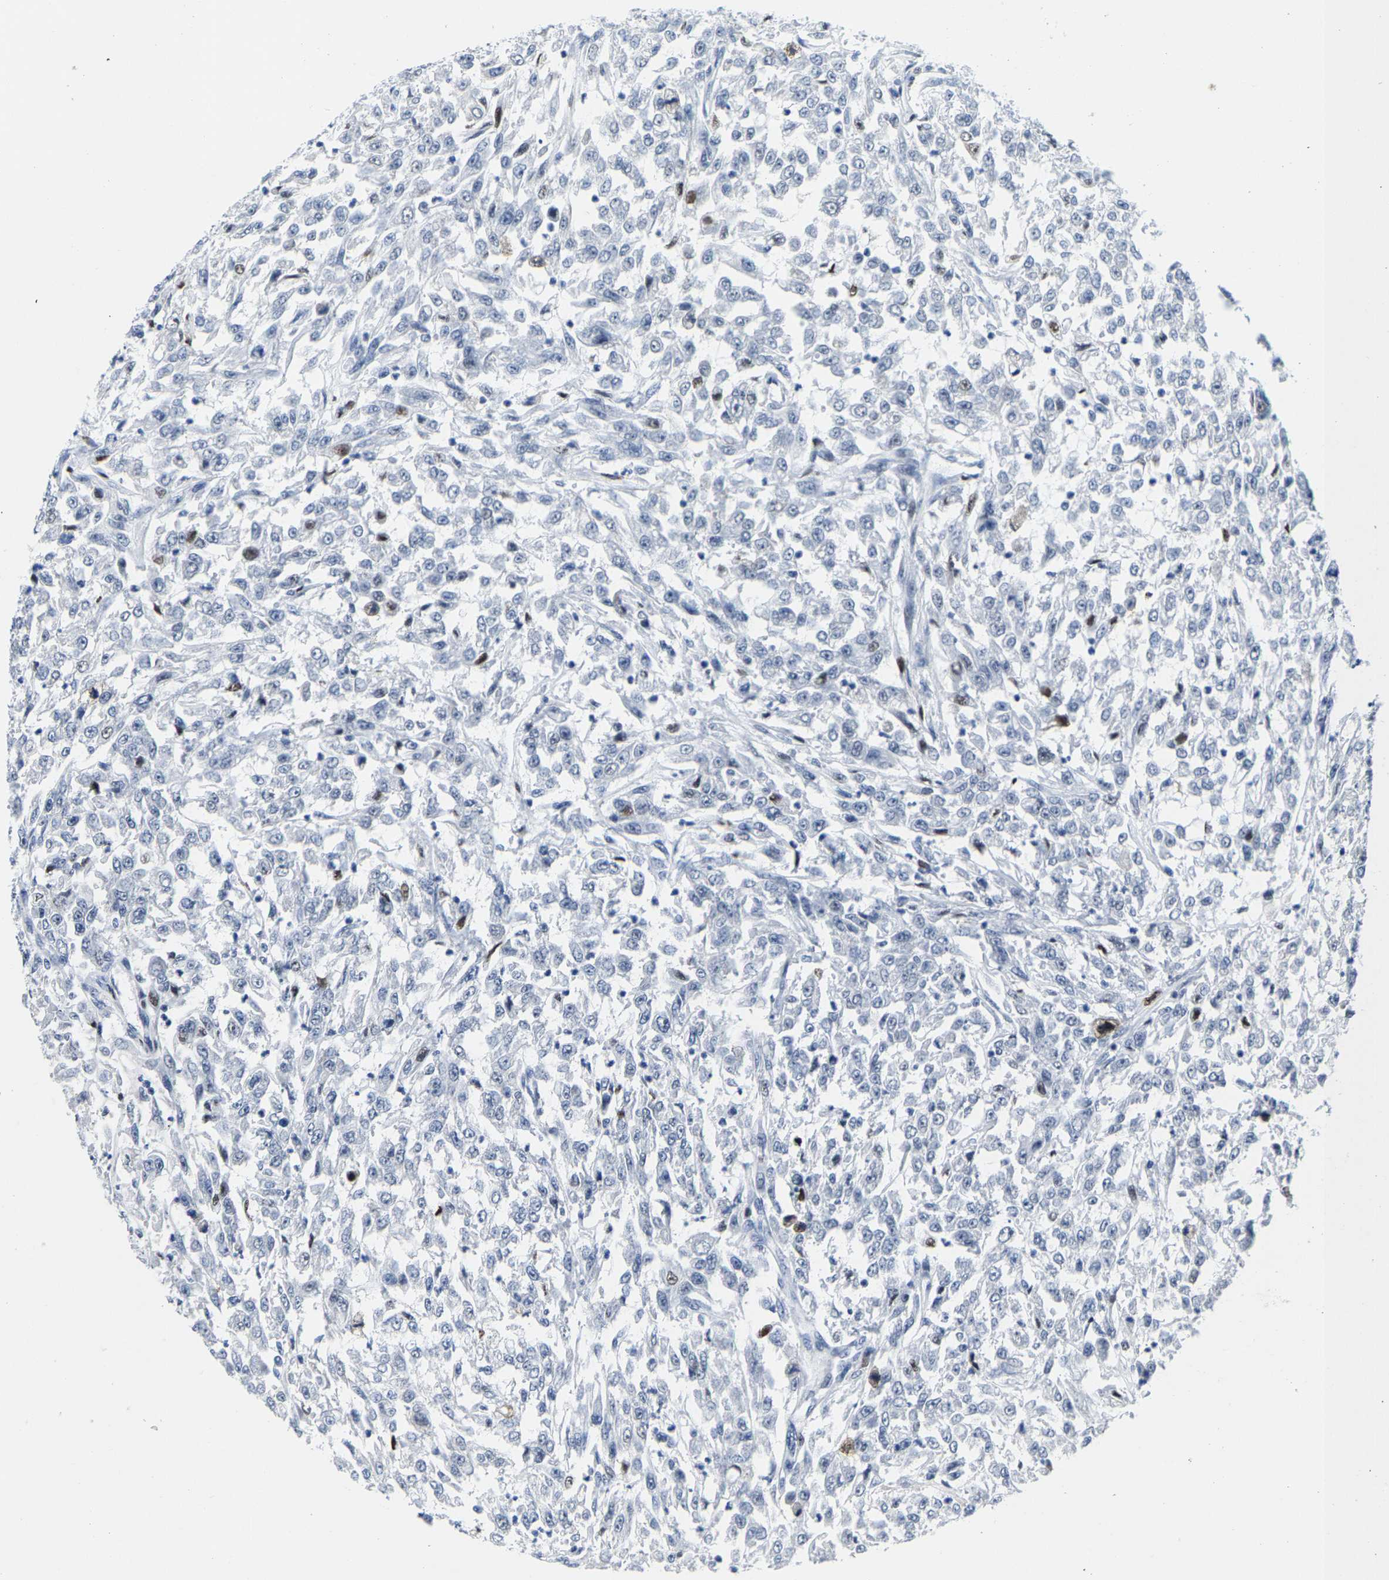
{"staining": {"intensity": "negative", "quantity": "none", "location": "none"}, "tissue": "urothelial cancer", "cell_type": "Tumor cells", "image_type": "cancer", "snomed": [{"axis": "morphology", "description": "Urothelial carcinoma, High grade"}, {"axis": "topography", "description": "Urinary bladder"}], "caption": "Urothelial cancer stained for a protein using immunohistochemistry displays no positivity tumor cells.", "gene": "SETD1B", "patient": {"sex": "male", "age": 46}}